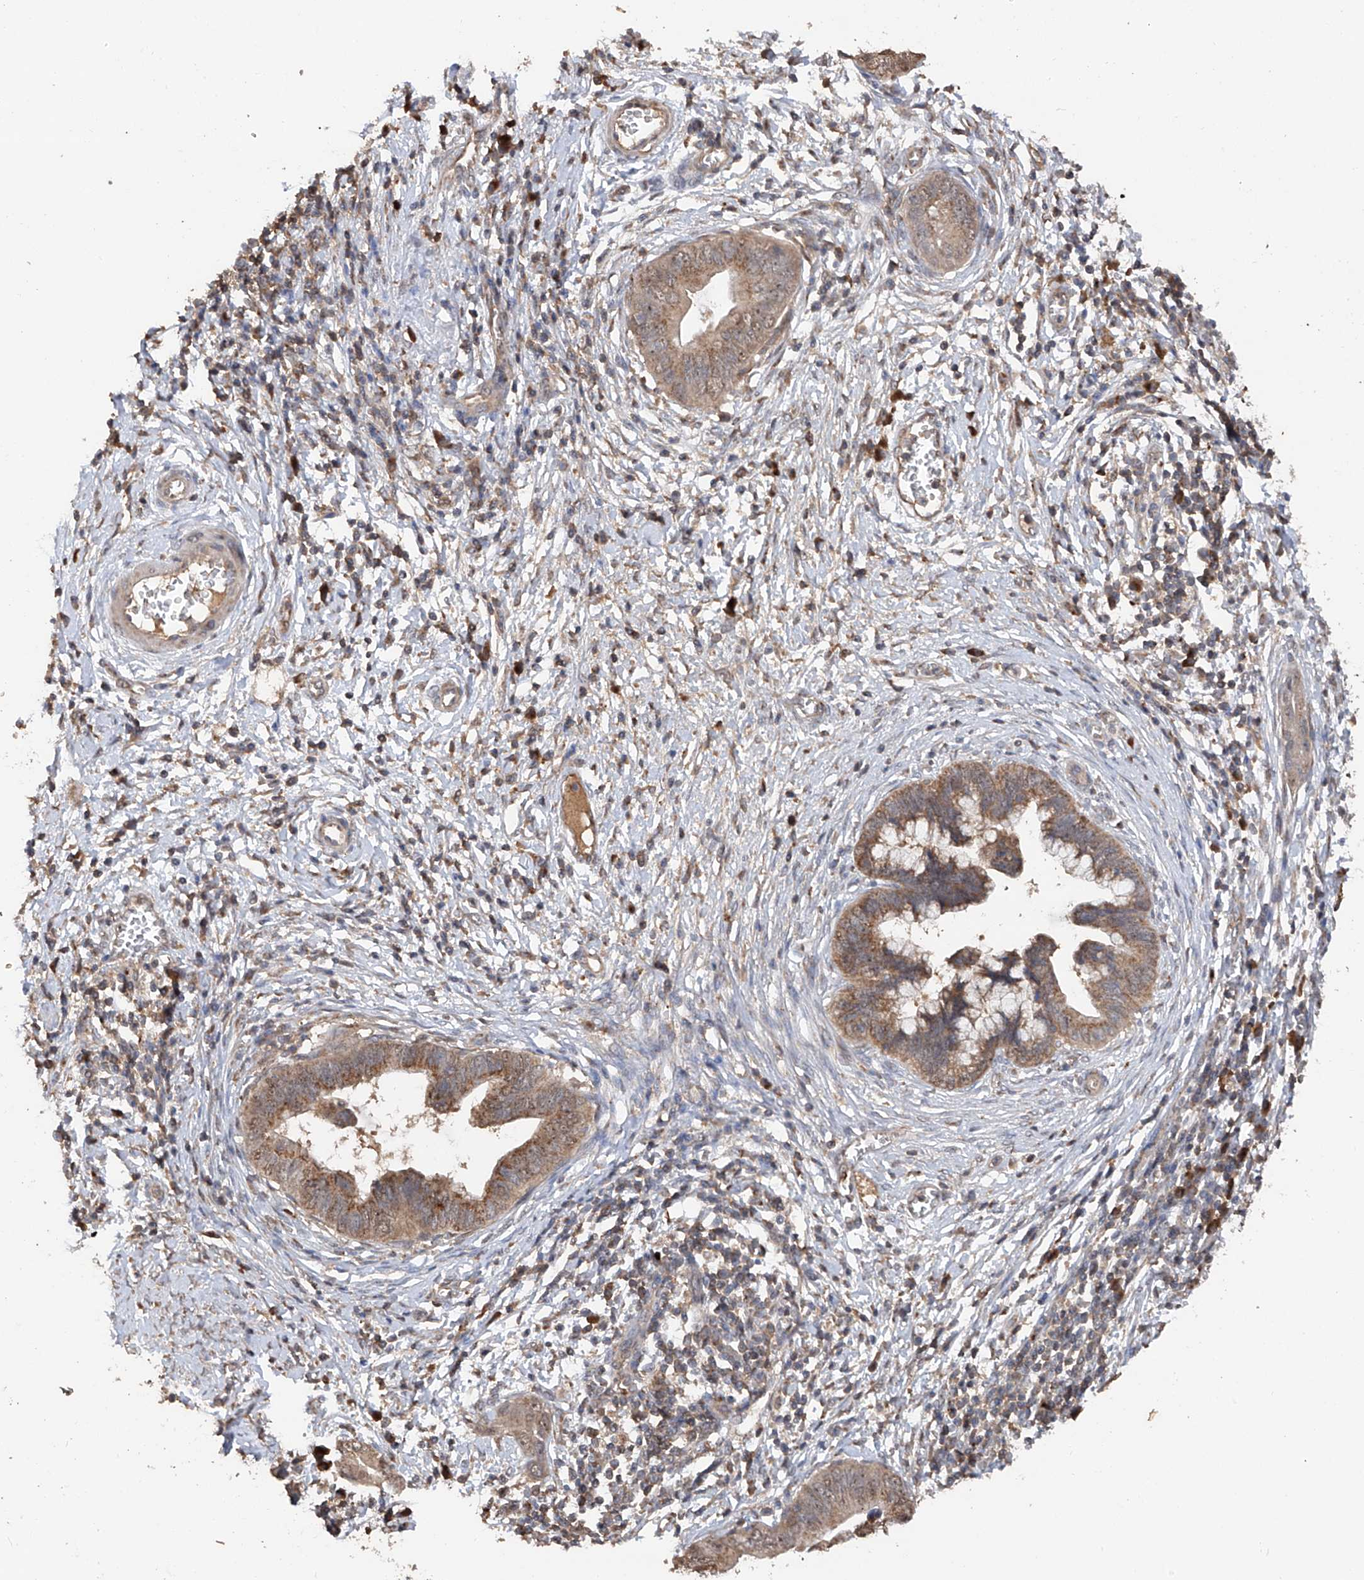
{"staining": {"intensity": "moderate", "quantity": ">75%", "location": "cytoplasmic/membranous"}, "tissue": "cervical cancer", "cell_type": "Tumor cells", "image_type": "cancer", "snomed": [{"axis": "morphology", "description": "Adenocarcinoma, NOS"}, {"axis": "topography", "description": "Cervix"}], "caption": "Tumor cells reveal moderate cytoplasmic/membranous staining in about >75% of cells in adenocarcinoma (cervical). The protein is shown in brown color, while the nuclei are stained blue.", "gene": "EDN1", "patient": {"sex": "female", "age": 44}}